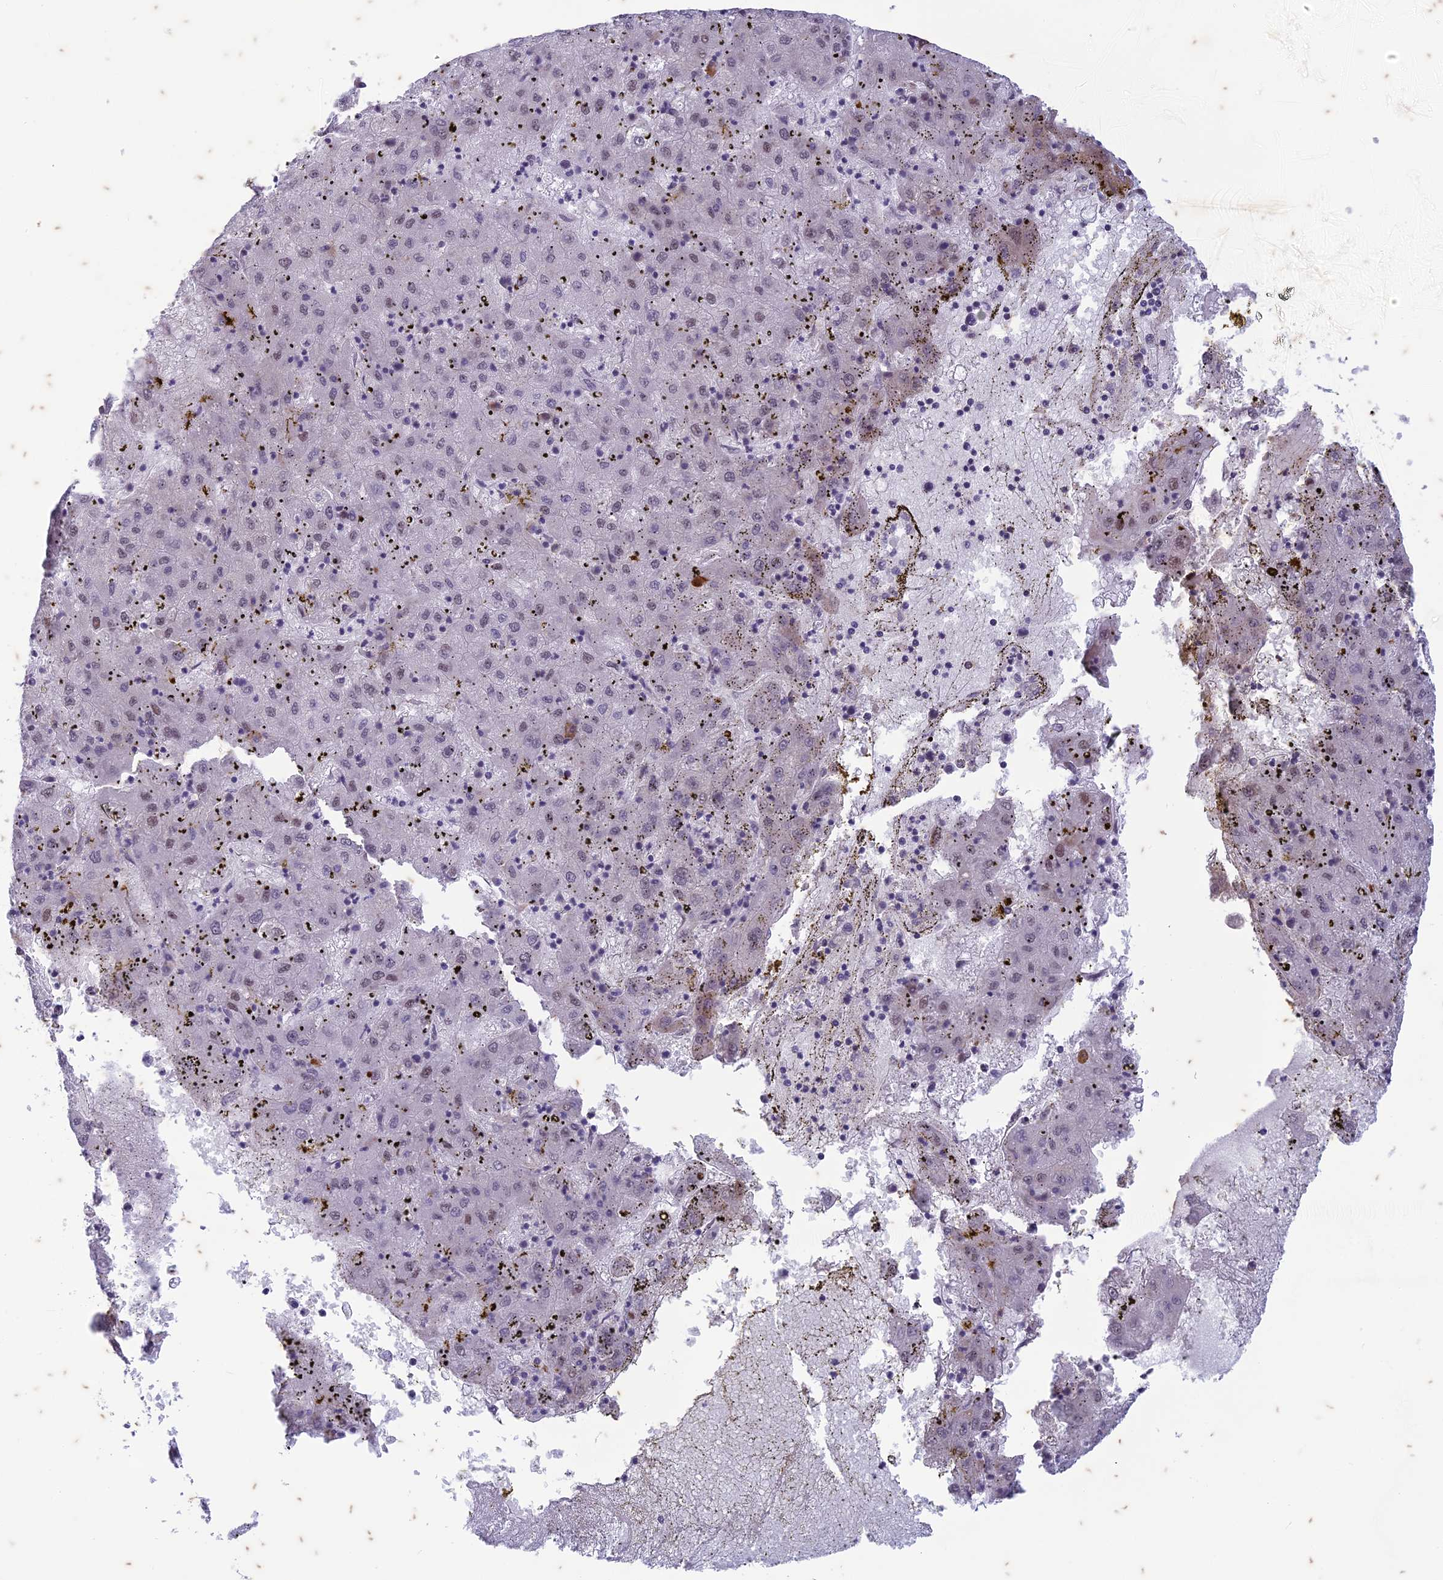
{"staining": {"intensity": "weak", "quantity": "<25%", "location": "nuclear"}, "tissue": "liver cancer", "cell_type": "Tumor cells", "image_type": "cancer", "snomed": [{"axis": "morphology", "description": "Carcinoma, Hepatocellular, NOS"}, {"axis": "topography", "description": "Liver"}], "caption": "DAB immunohistochemical staining of human liver hepatocellular carcinoma displays no significant expression in tumor cells.", "gene": "PABPN1L", "patient": {"sex": "male", "age": 72}}